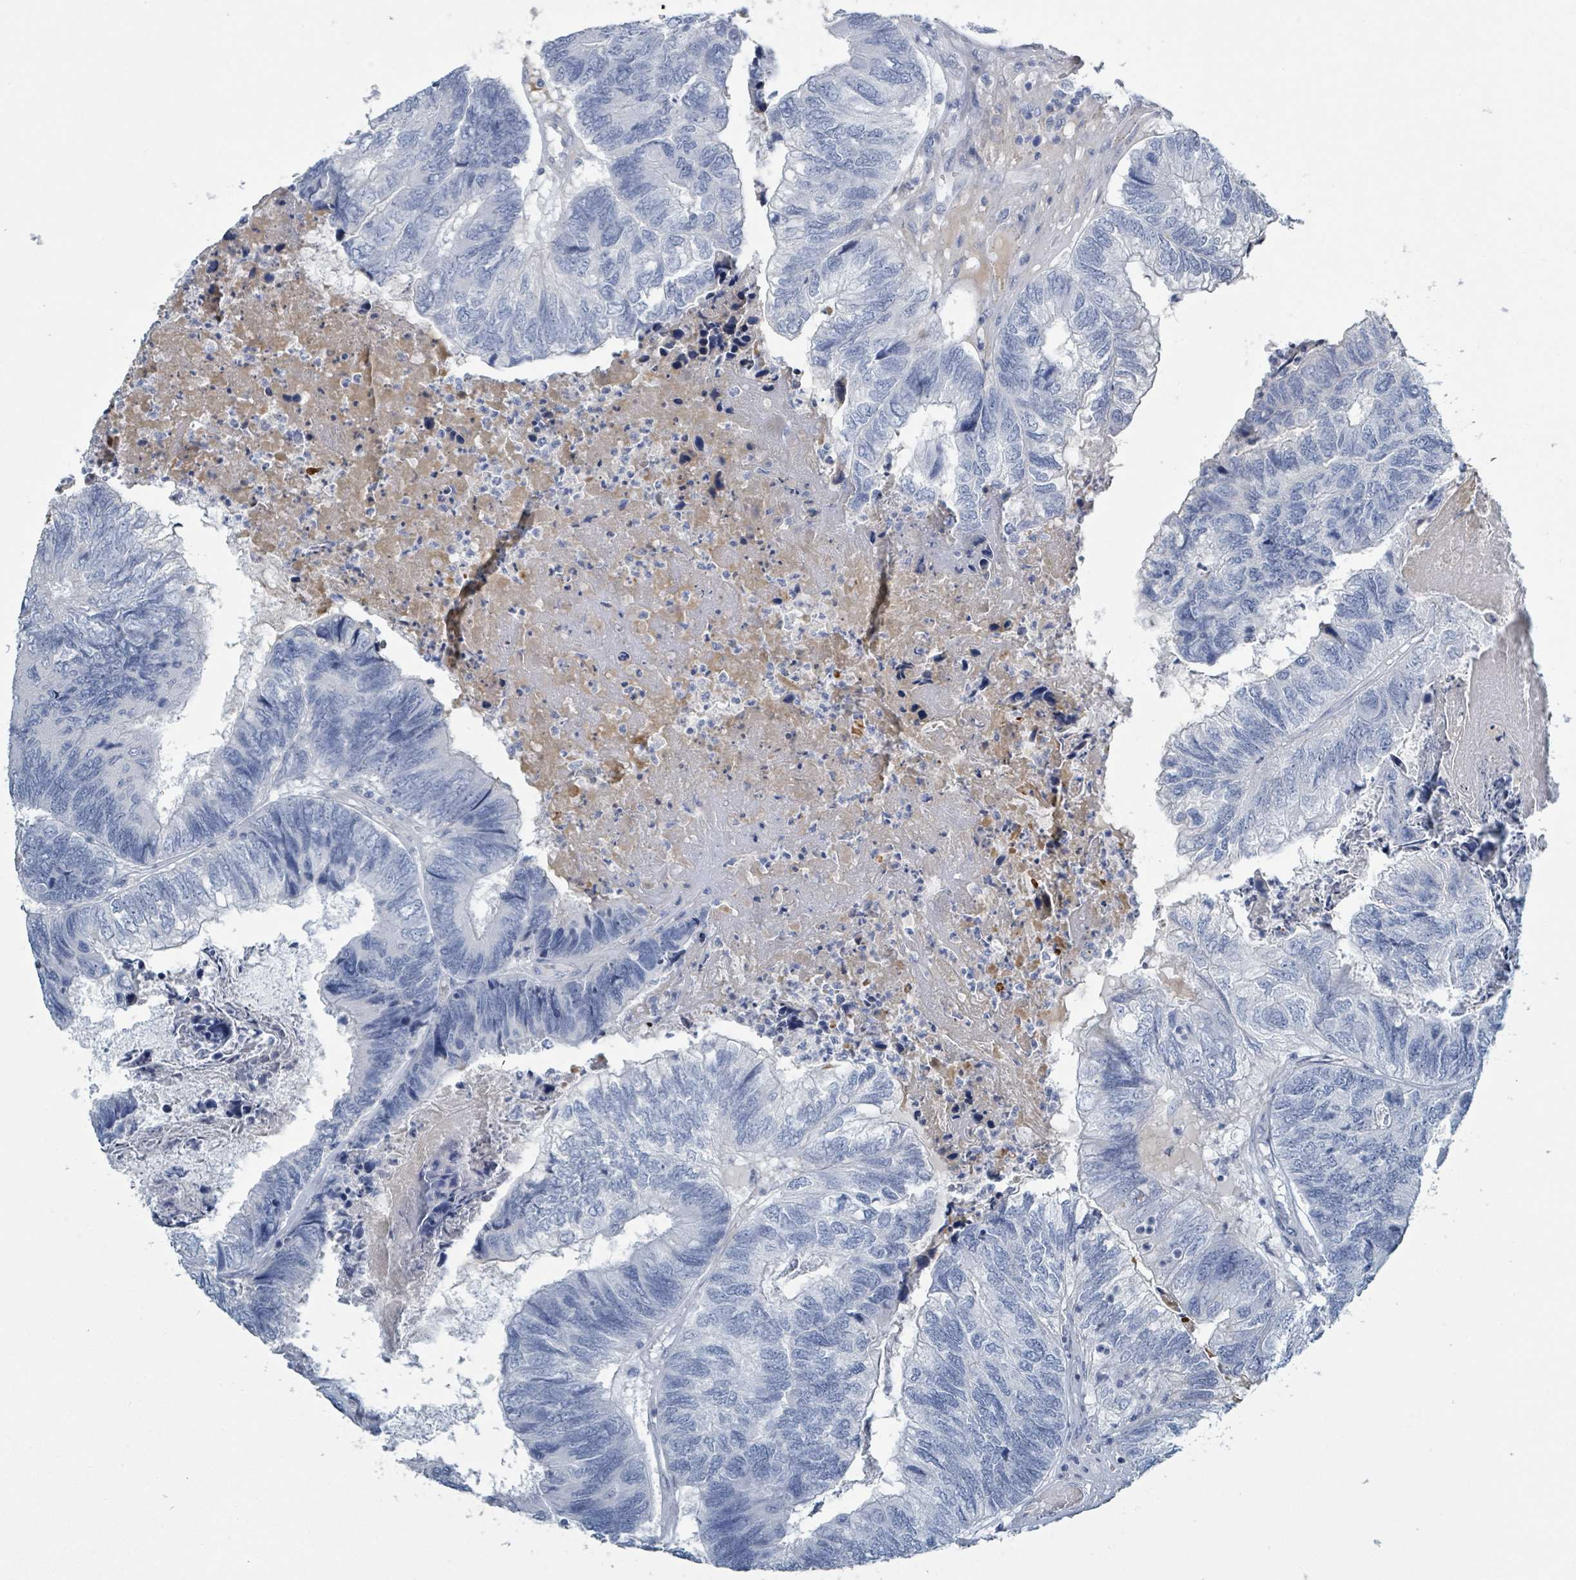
{"staining": {"intensity": "negative", "quantity": "none", "location": "none"}, "tissue": "colorectal cancer", "cell_type": "Tumor cells", "image_type": "cancer", "snomed": [{"axis": "morphology", "description": "Adenocarcinoma, NOS"}, {"axis": "topography", "description": "Colon"}], "caption": "Micrograph shows no significant protein expression in tumor cells of adenocarcinoma (colorectal). Brightfield microscopy of immunohistochemistry (IHC) stained with DAB (3,3'-diaminobenzidine) (brown) and hematoxylin (blue), captured at high magnification.", "gene": "RAB33B", "patient": {"sex": "female", "age": 67}}